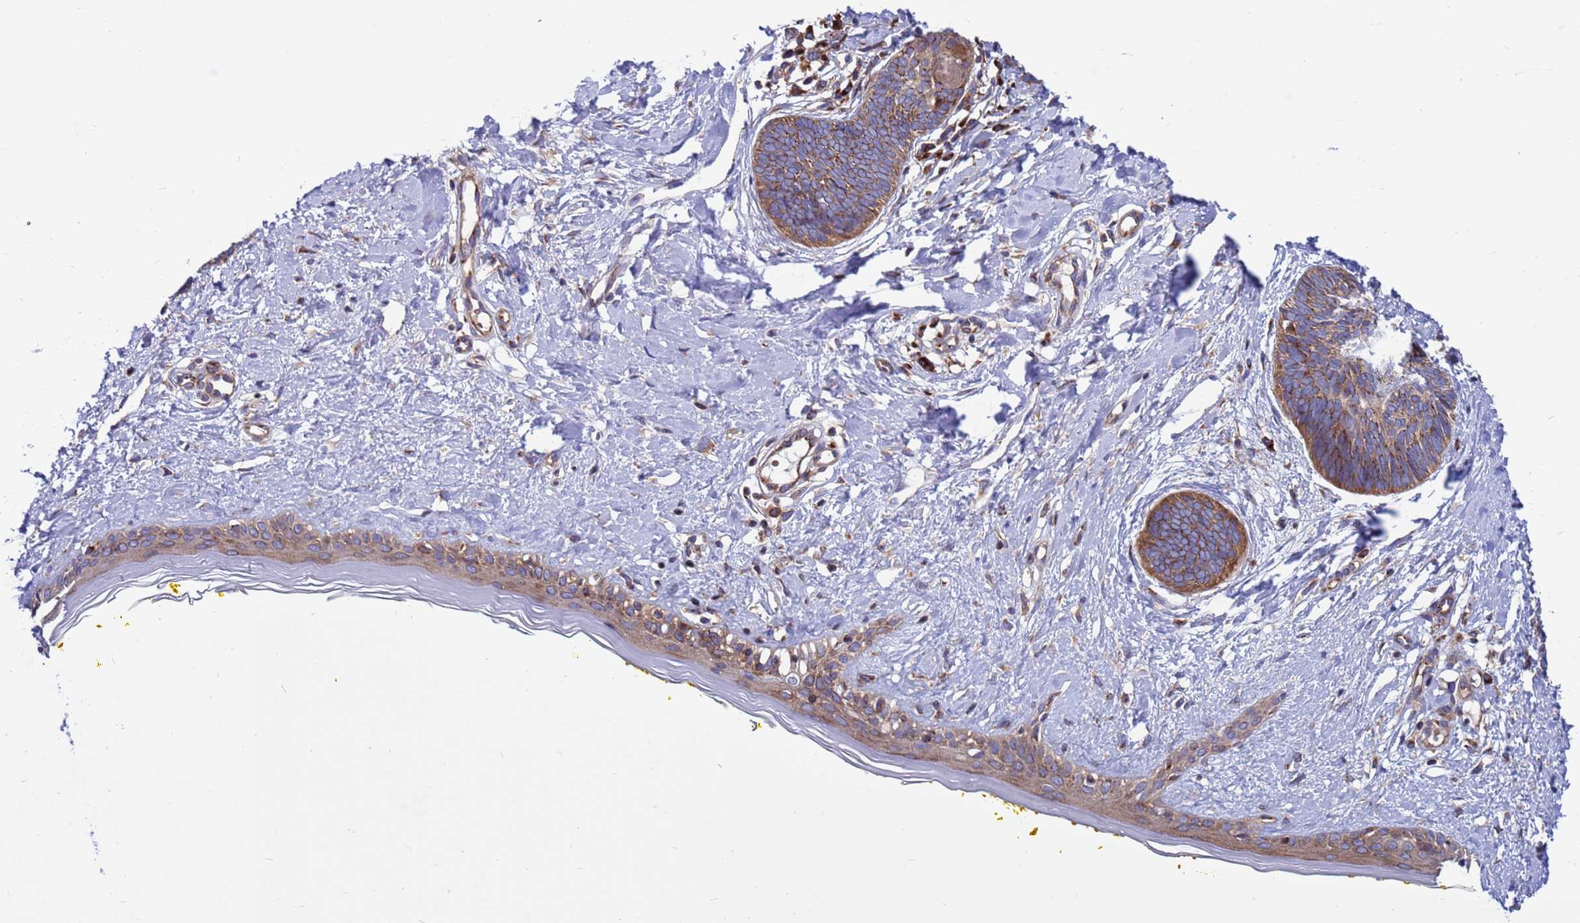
{"staining": {"intensity": "moderate", "quantity": ">75%", "location": "cytoplasmic/membranous"}, "tissue": "skin cancer", "cell_type": "Tumor cells", "image_type": "cancer", "snomed": [{"axis": "morphology", "description": "Basal cell carcinoma"}, {"axis": "topography", "description": "Skin"}], "caption": "A high-resolution photomicrograph shows immunohistochemistry (IHC) staining of skin basal cell carcinoma, which reveals moderate cytoplasmic/membranous expression in approximately >75% of tumor cells.", "gene": "ZC3HAV1", "patient": {"sex": "female", "age": 81}}